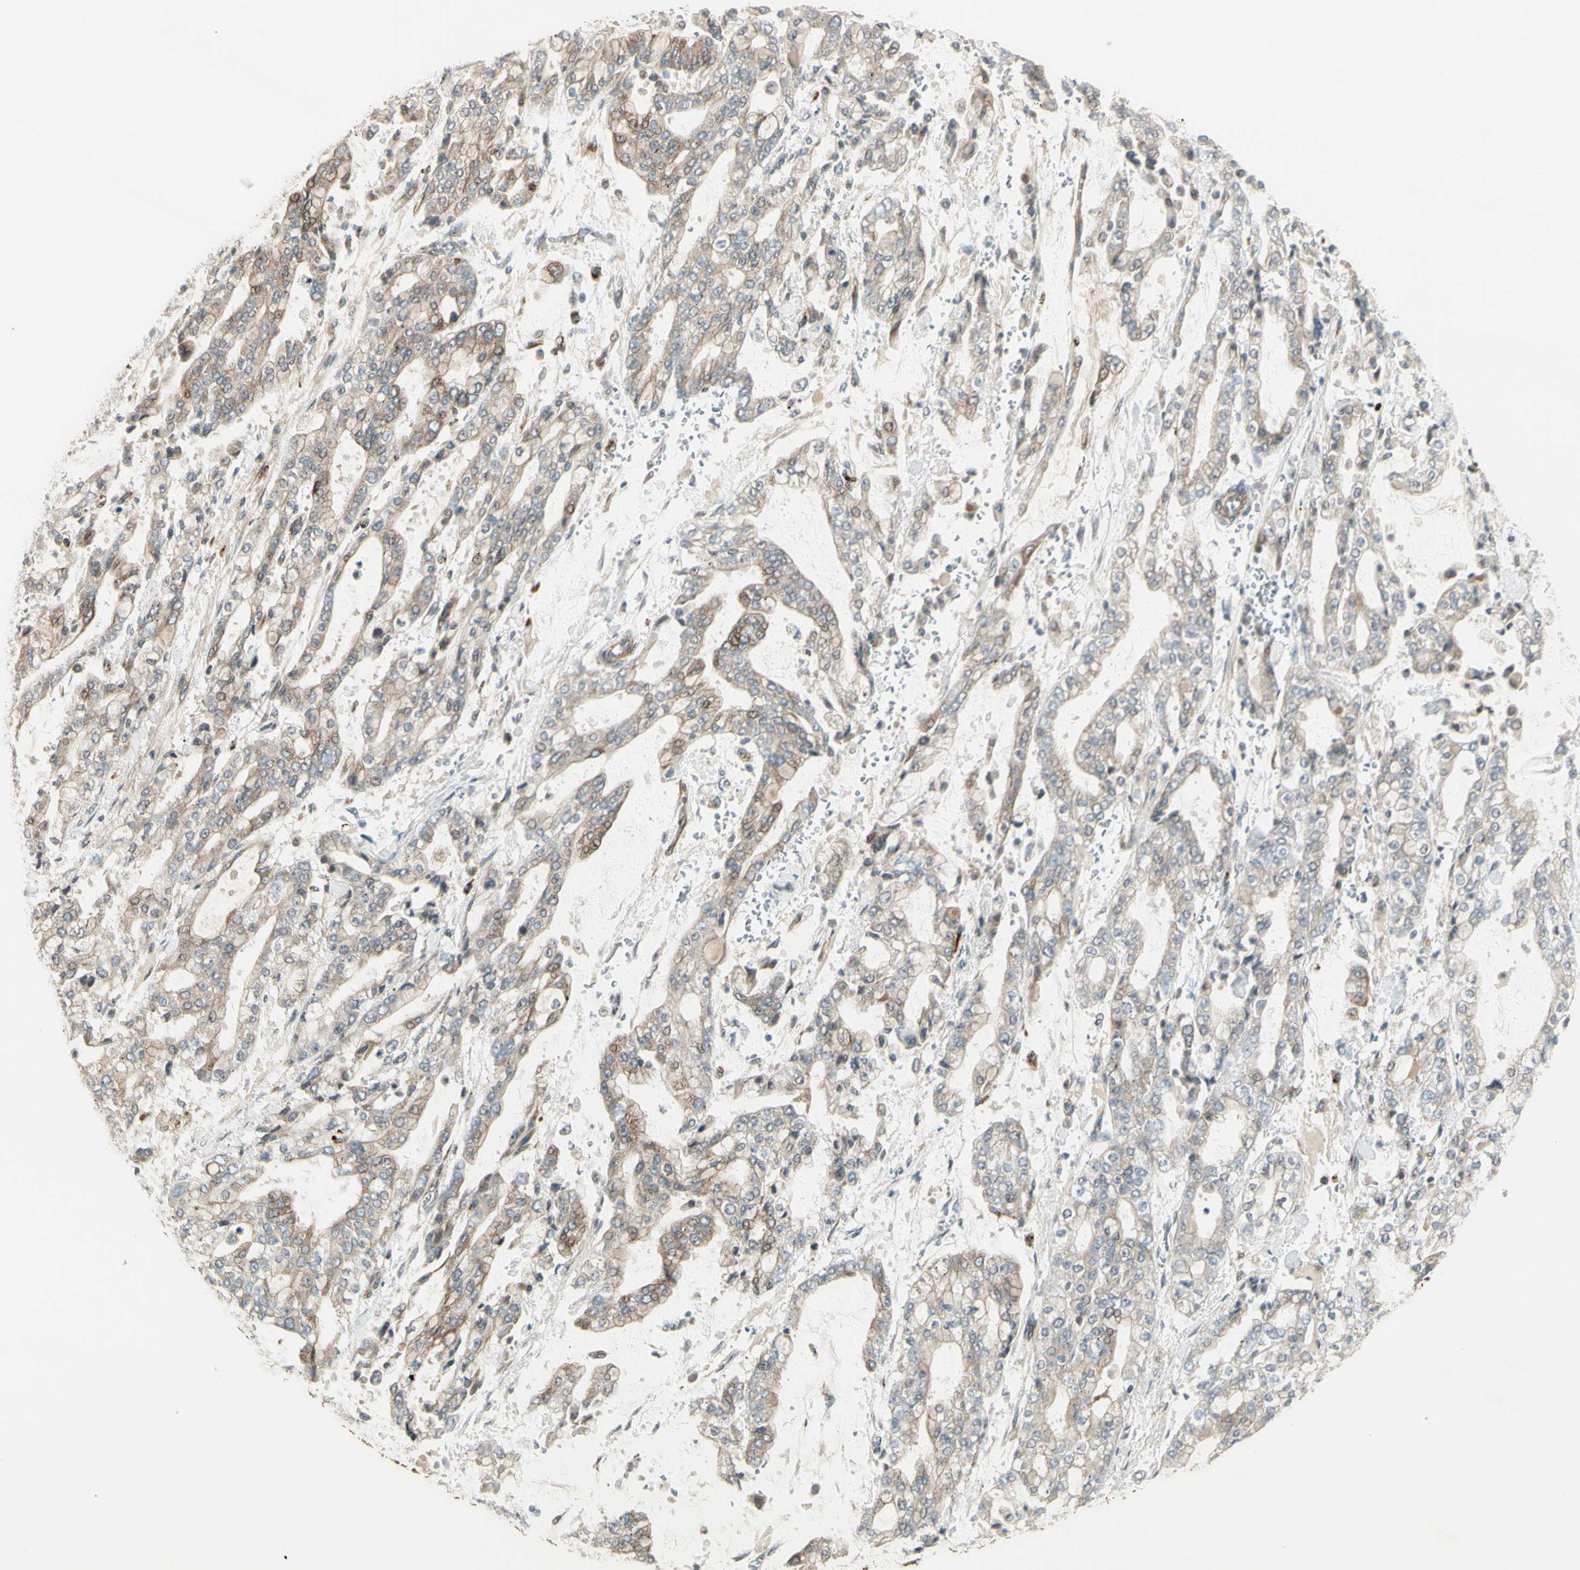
{"staining": {"intensity": "weak", "quantity": "25%-75%", "location": "cytoplasmic/membranous"}, "tissue": "stomach cancer", "cell_type": "Tumor cells", "image_type": "cancer", "snomed": [{"axis": "morphology", "description": "Normal tissue, NOS"}, {"axis": "morphology", "description": "Adenocarcinoma, NOS"}, {"axis": "topography", "description": "Stomach, upper"}, {"axis": "topography", "description": "Stomach"}], "caption": "Immunohistochemistry (IHC) micrograph of neoplastic tissue: adenocarcinoma (stomach) stained using immunohistochemistry (IHC) shows low levels of weak protein expression localized specifically in the cytoplasmic/membranous of tumor cells, appearing as a cytoplasmic/membranous brown color.", "gene": "NDFIP1", "patient": {"sex": "male", "age": 76}}